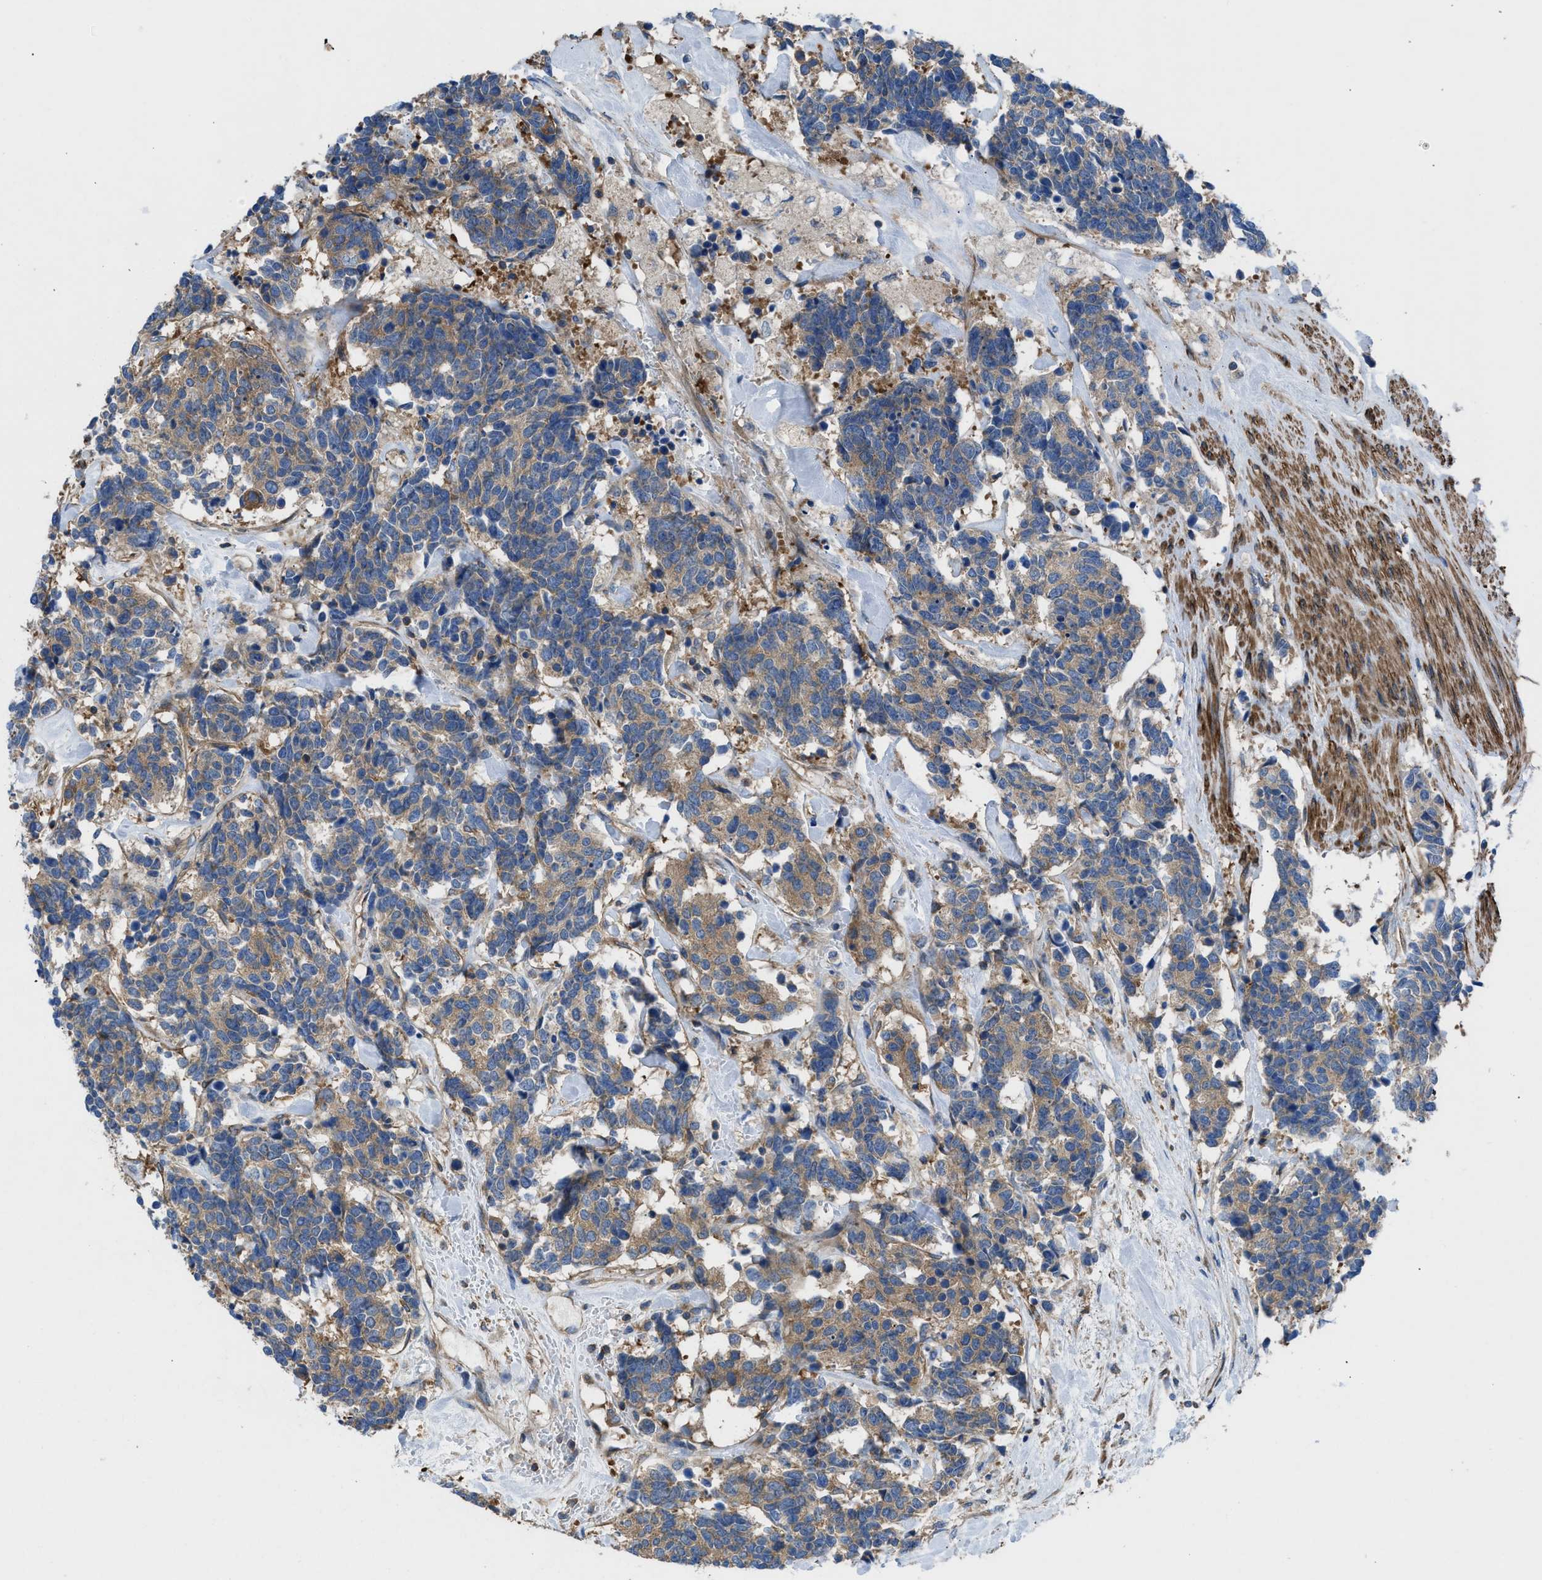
{"staining": {"intensity": "weak", "quantity": ">75%", "location": "cytoplasmic/membranous"}, "tissue": "carcinoid", "cell_type": "Tumor cells", "image_type": "cancer", "snomed": [{"axis": "morphology", "description": "Carcinoma, NOS"}, {"axis": "morphology", "description": "Carcinoid, malignant, NOS"}, {"axis": "topography", "description": "Urinary bladder"}], "caption": "Immunohistochemistry image of human carcinoid stained for a protein (brown), which shows low levels of weak cytoplasmic/membranous positivity in about >75% of tumor cells.", "gene": "CHKB", "patient": {"sex": "male", "age": 57}}